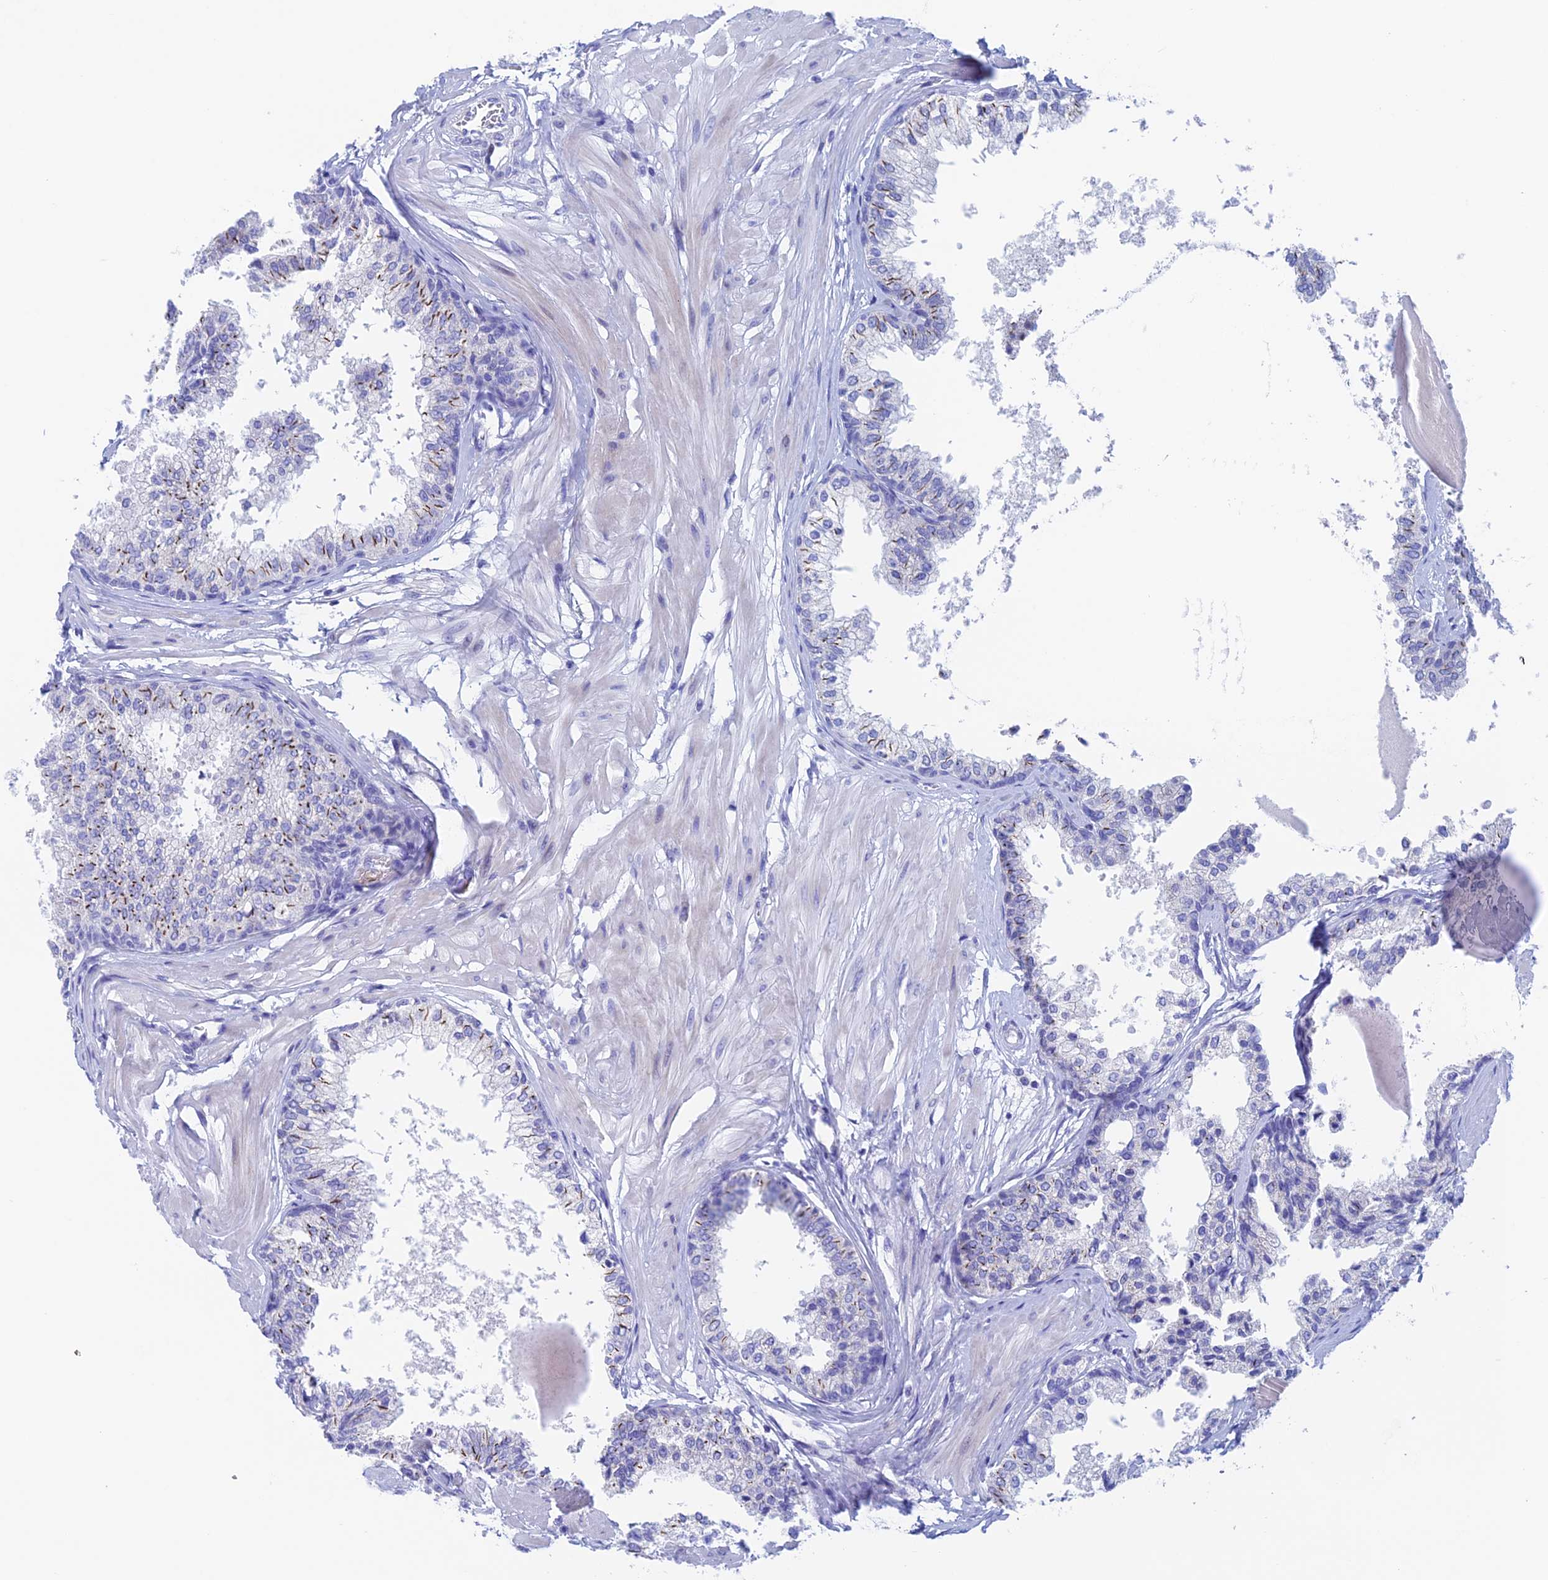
{"staining": {"intensity": "moderate", "quantity": "<25%", "location": "cytoplasmic/membranous"}, "tissue": "prostate", "cell_type": "Glandular cells", "image_type": "normal", "snomed": [{"axis": "morphology", "description": "Normal tissue, NOS"}, {"axis": "topography", "description": "Prostate"}], "caption": "Protein analysis of normal prostate shows moderate cytoplasmic/membranous expression in about <25% of glandular cells. Using DAB (brown) and hematoxylin (blue) stains, captured at high magnification using brightfield microscopy.", "gene": "PSMC3IP", "patient": {"sex": "male", "age": 48}}